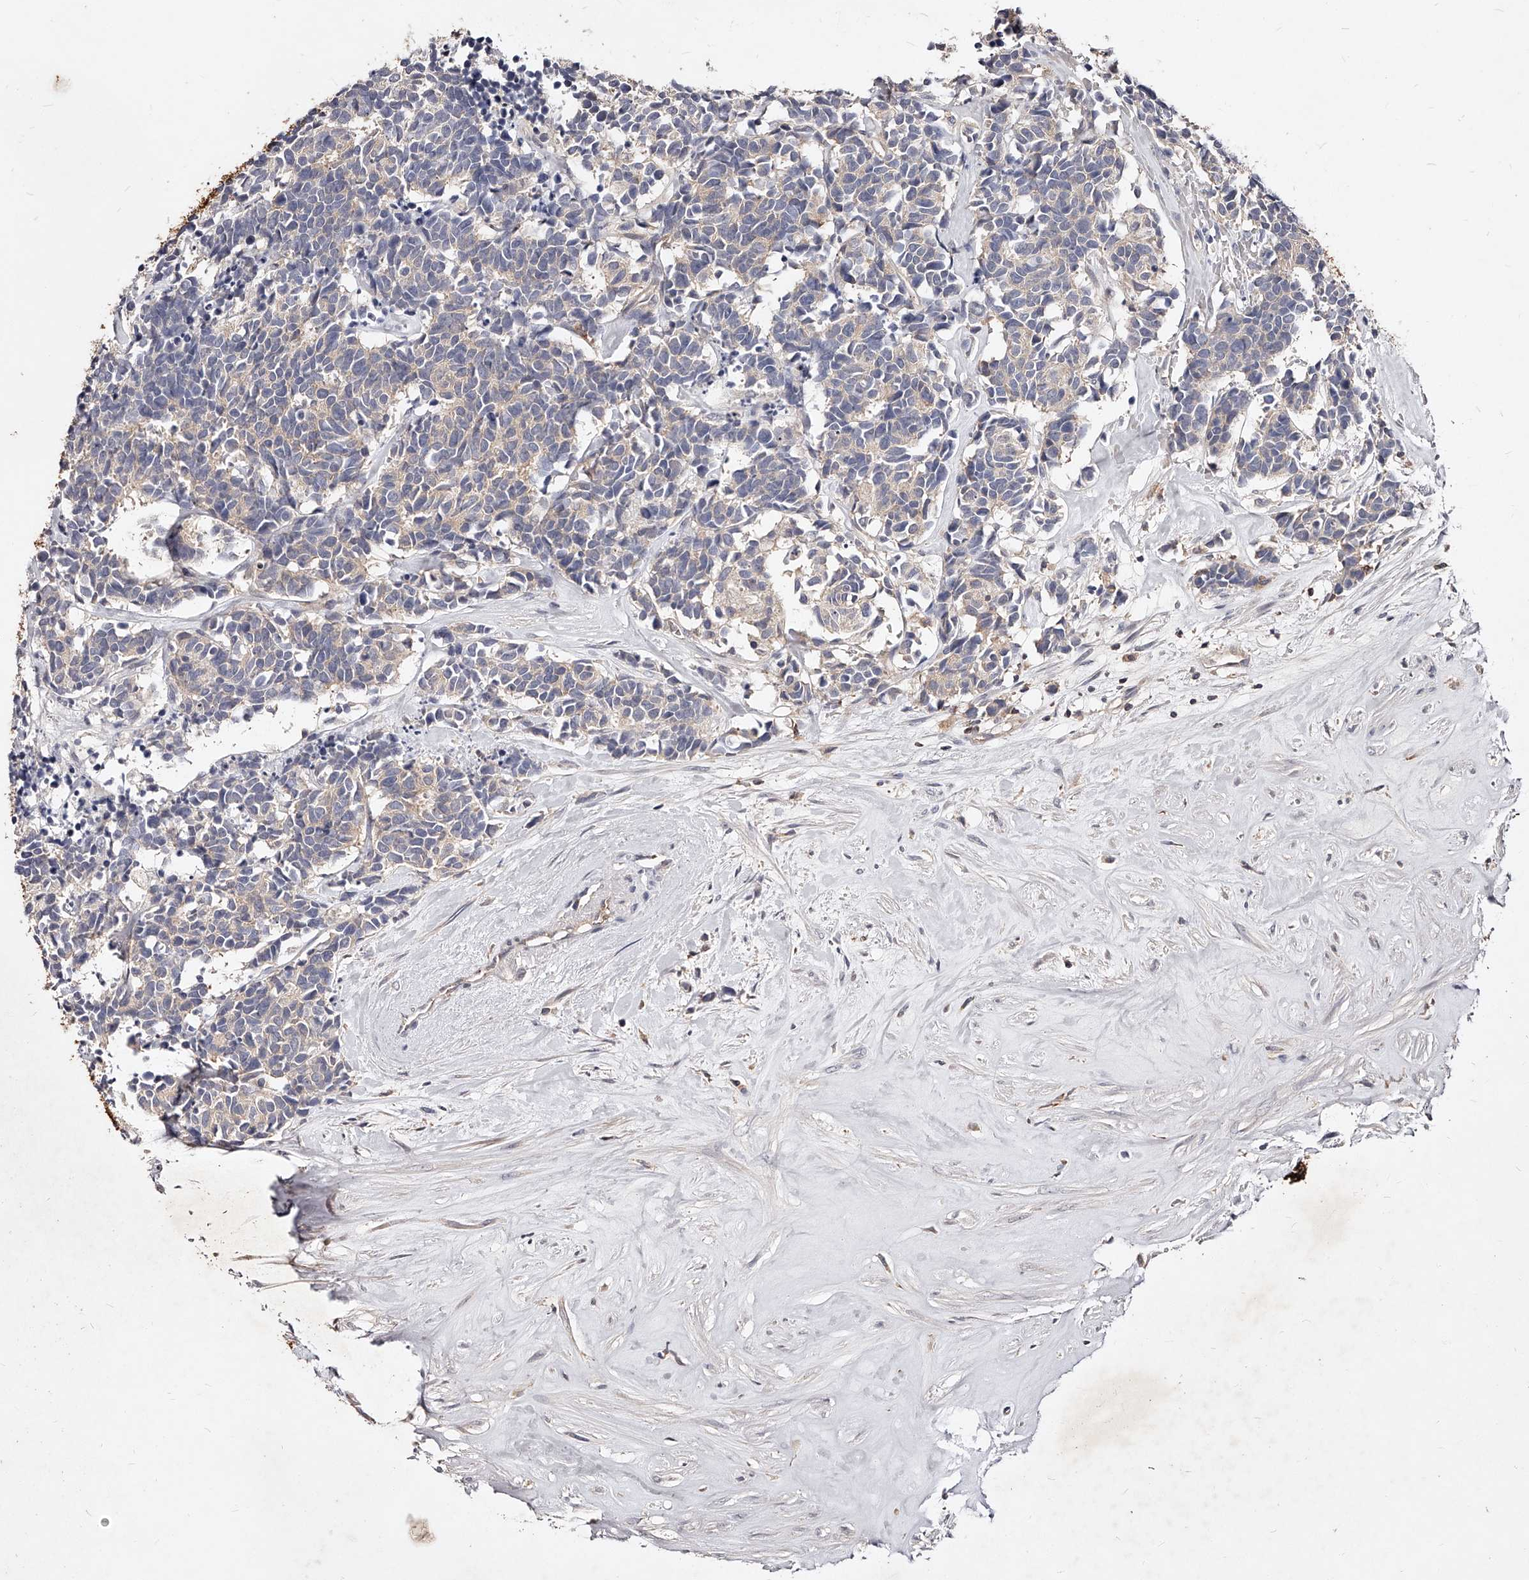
{"staining": {"intensity": "weak", "quantity": "<25%", "location": "cytoplasmic/membranous"}, "tissue": "carcinoid", "cell_type": "Tumor cells", "image_type": "cancer", "snomed": [{"axis": "morphology", "description": "Carcinoma, NOS"}, {"axis": "morphology", "description": "Carcinoid, malignant, NOS"}, {"axis": "topography", "description": "Urinary bladder"}], "caption": "Immunohistochemistry (IHC) of carcinoma exhibits no expression in tumor cells. (Brightfield microscopy of DAB (3,3'-diaminobenzidine) immunohistochemistry at high magnification).", "gene": "PHACTR1", "patient": {"sex": "male", "age": 57}}